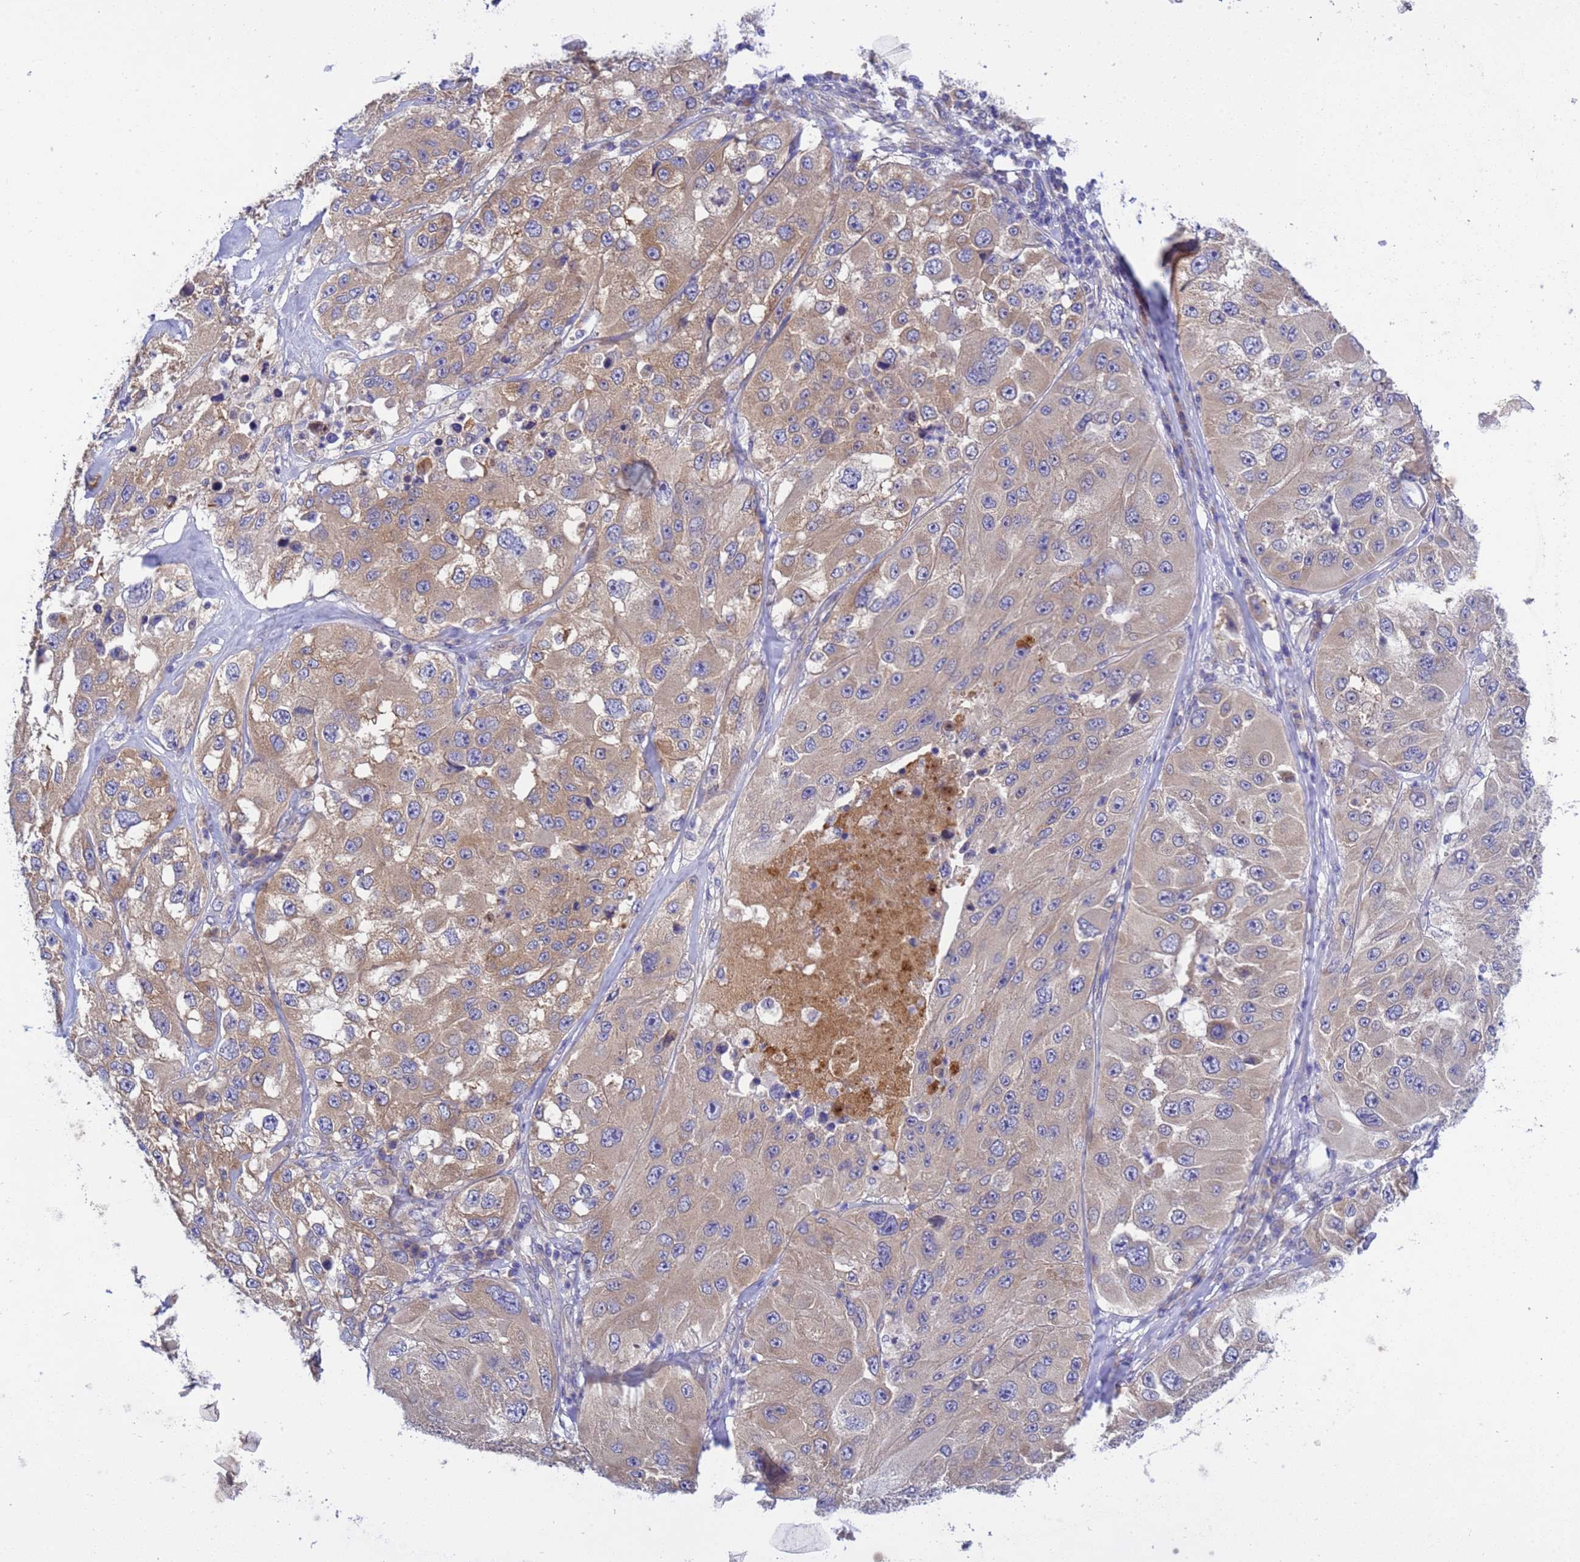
{"staining": {"intensity": "weak", "quantity": "25%-75%", "location": "cytoplasmic/membranous"}, "tissue": "melanoma", "cell_type": "Tumor cells", "image_type": "cancer", "snomed": [{"axis": "morphology", "description": "Malignant melanoma, Metastatic site"}, {"axis": "topography", "description": "Lymph node"}], "caption": "Melanoma stained with immunohistochemistry reveals weak cytoplasmic/membranous positivity in about 25%-75% of tumor cells.", "gene": "RC3H2", "patient": {"sex": "male", "age": 62}}